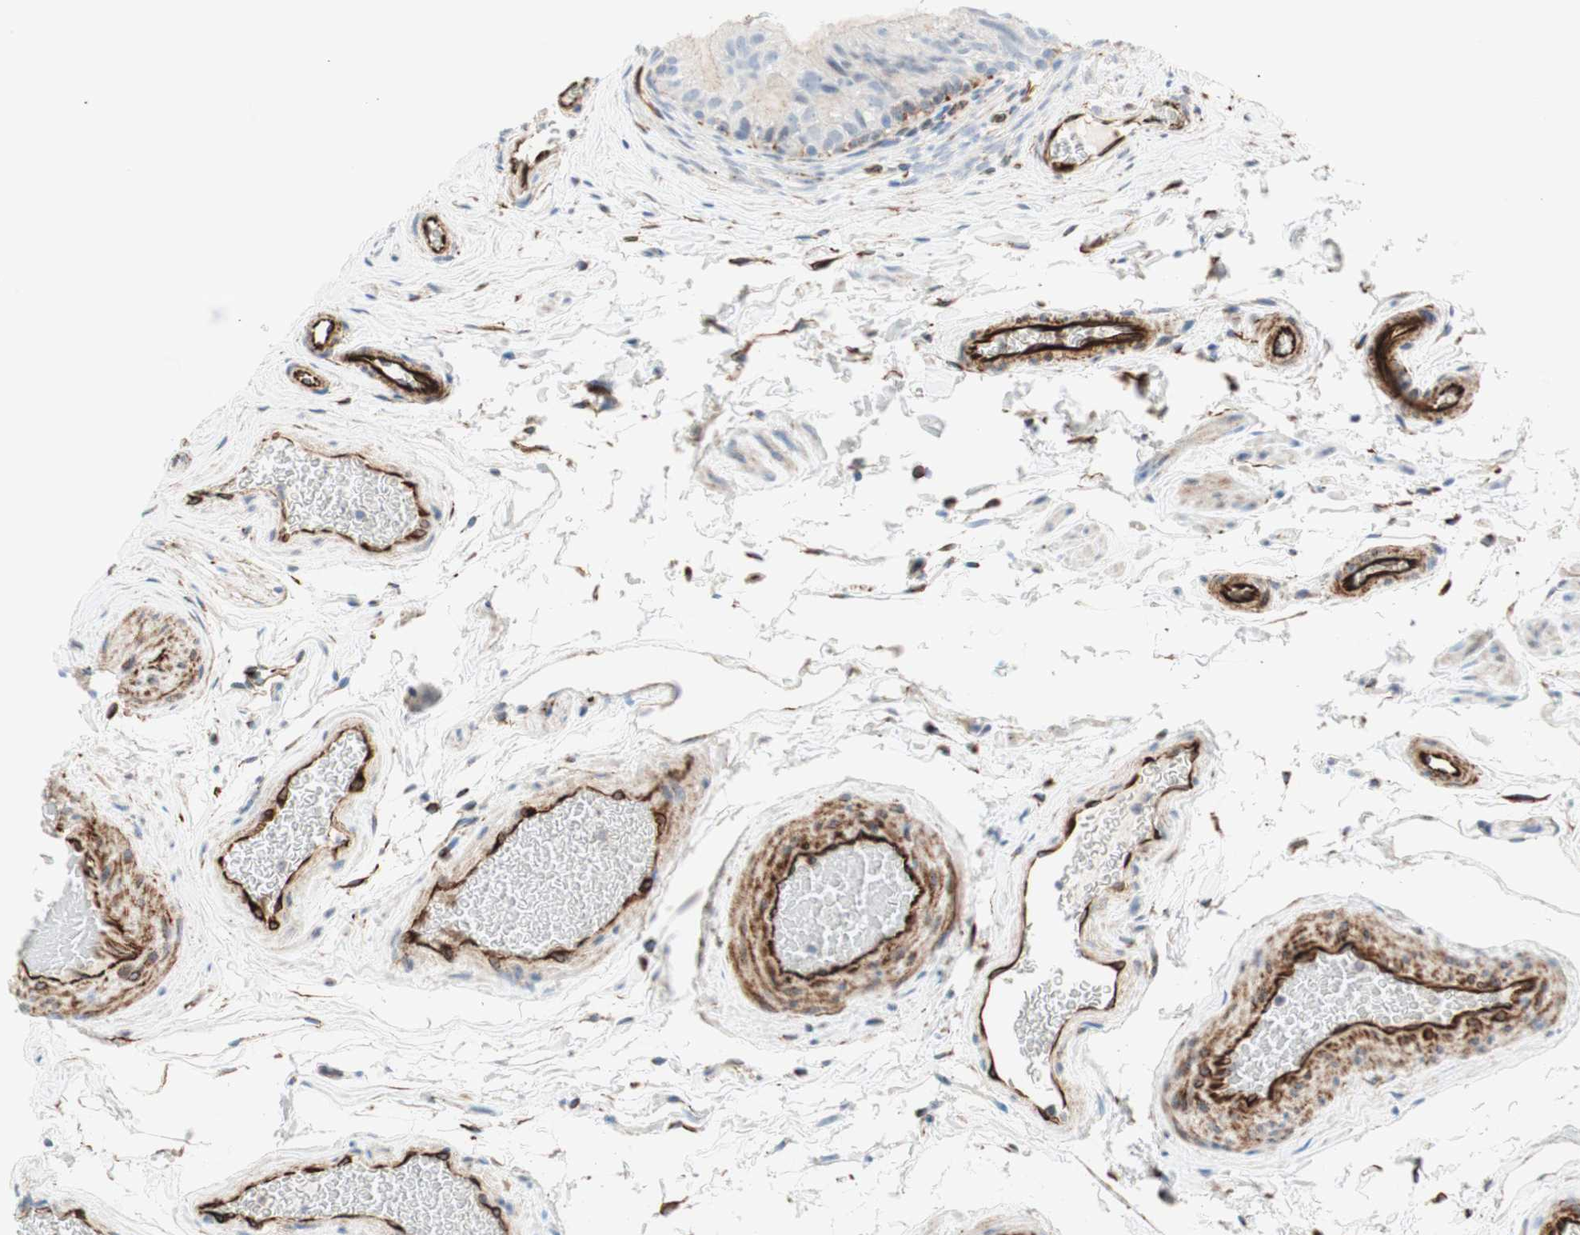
{"staining": {"intensity": "negative", "quantity": "none", "location": "none"}, "tissue": "epididymis", "cell_type": "Glandular cells", "image_type": "normal", "snomed": [{"axis": "morphology", "description": "Normal tissue, NOS"}, {"axis": "topography", "description": "Epididymis"}], "caption": "Human epididymis stained for a protein using immunohistochemistry (IHC) exhibits no expression in glandular cells.", "gene": "POU2AF1", "patient": {"sex": "male", "age": 36}}